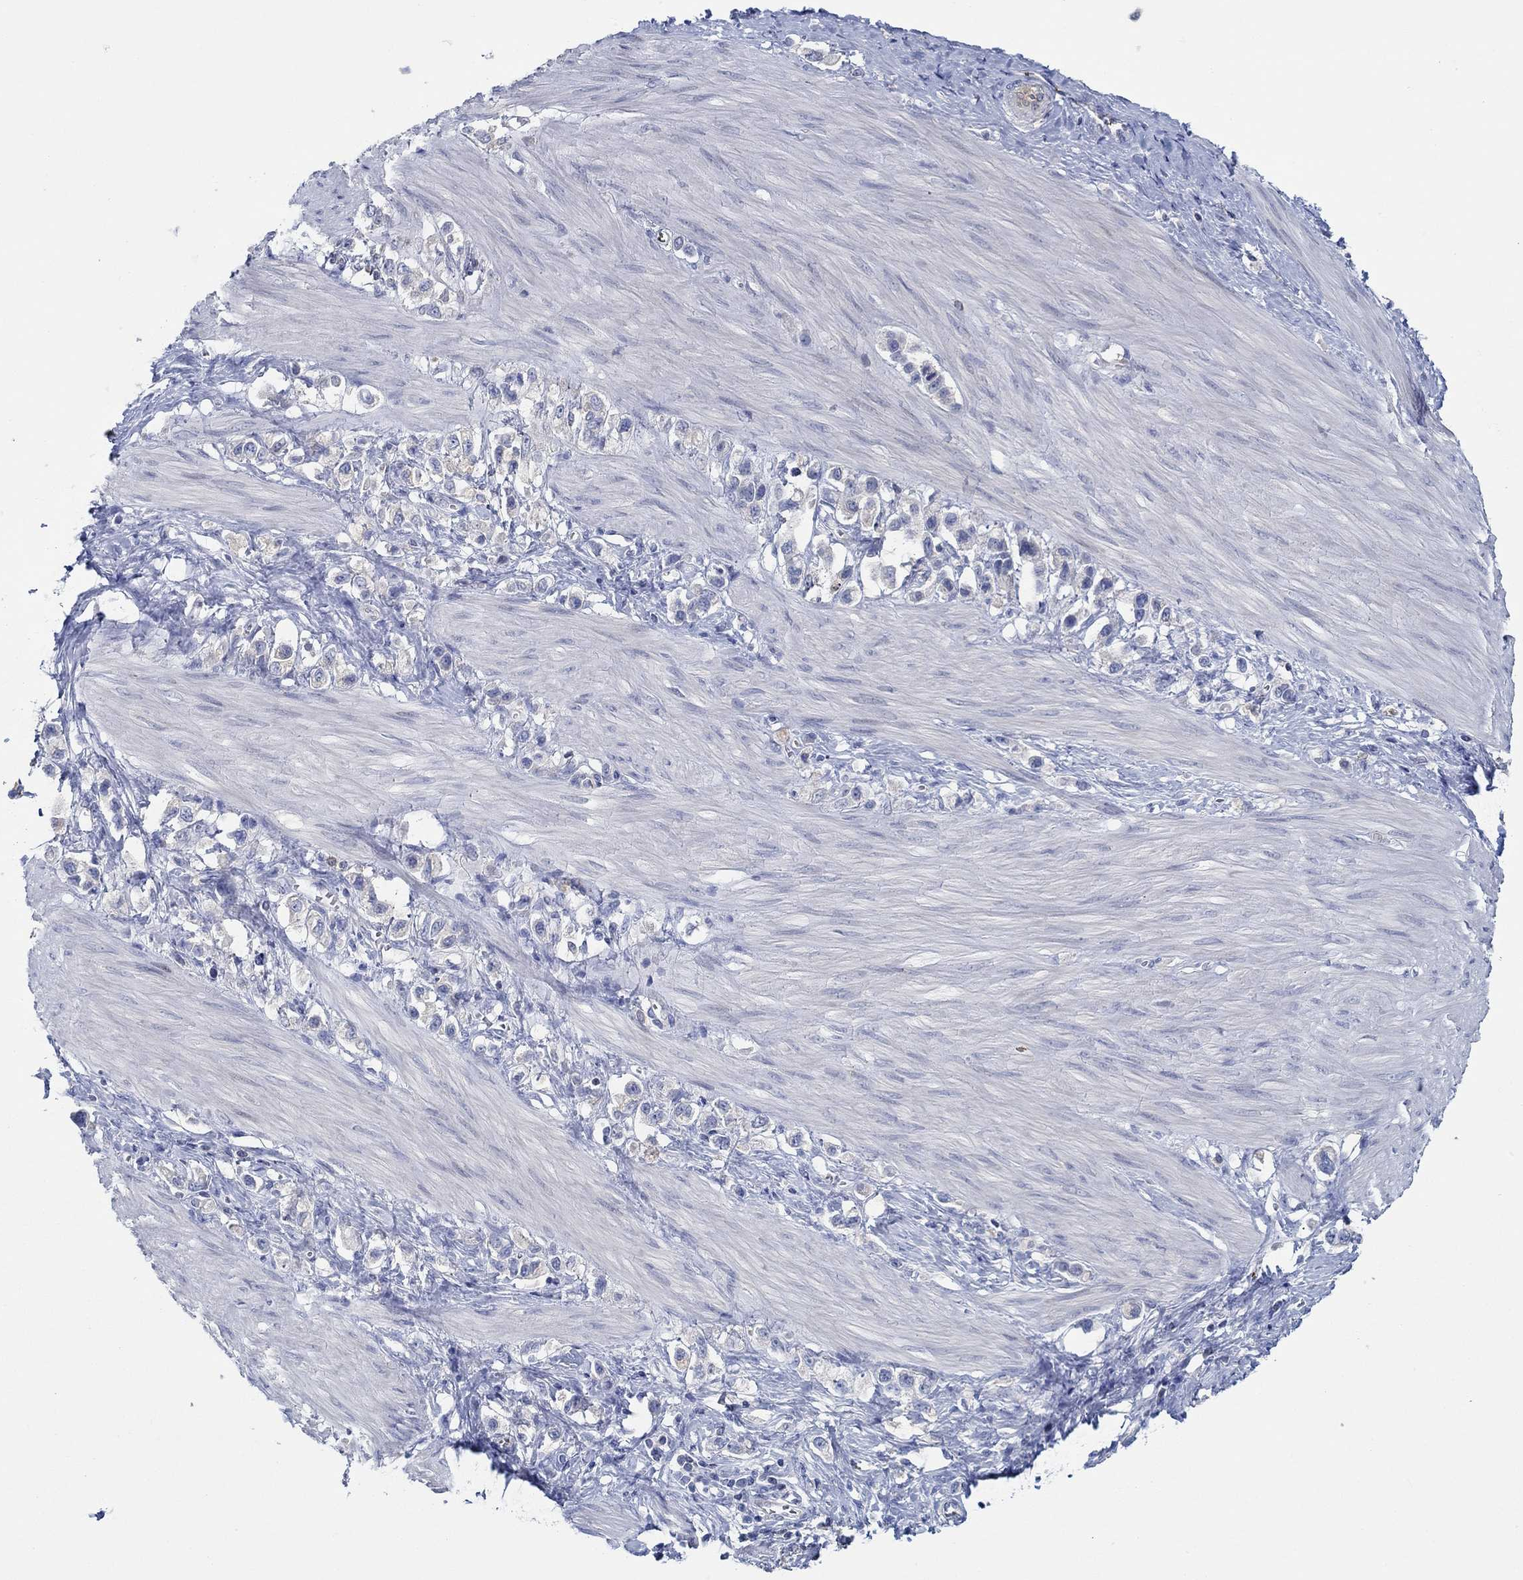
{"staining": {"intensity": "negative", "quantity": "none", "location": "none"}, "tissue": "stomach cancer", "cell_type": "Tumor cells", "image_type": "cancer", "snomed": [{"axis": "morphology", "description": "Normal tissue, NOS"}, {"axis": "morphology", "description": "Adenocarcinoma, NOS"}, {"axis": "morphology", "description": "Adenocarcinoma, High grade"}, {"axis": "topography", "description": "Stomach, upper"}, {"axis": "topography", "description": "Stomach"}], "caption": "Immunohistochemistry of adenocarcinoma (stomach) reveals no staining in tumor cells. The staining is performed using DAB (3,3'-diaminobenzidine) brown chromogen with nuclei counter-stained in using hematoxylin.", "gene": "SLC27A3", "patient": {"sex": "female", "age": 65}}